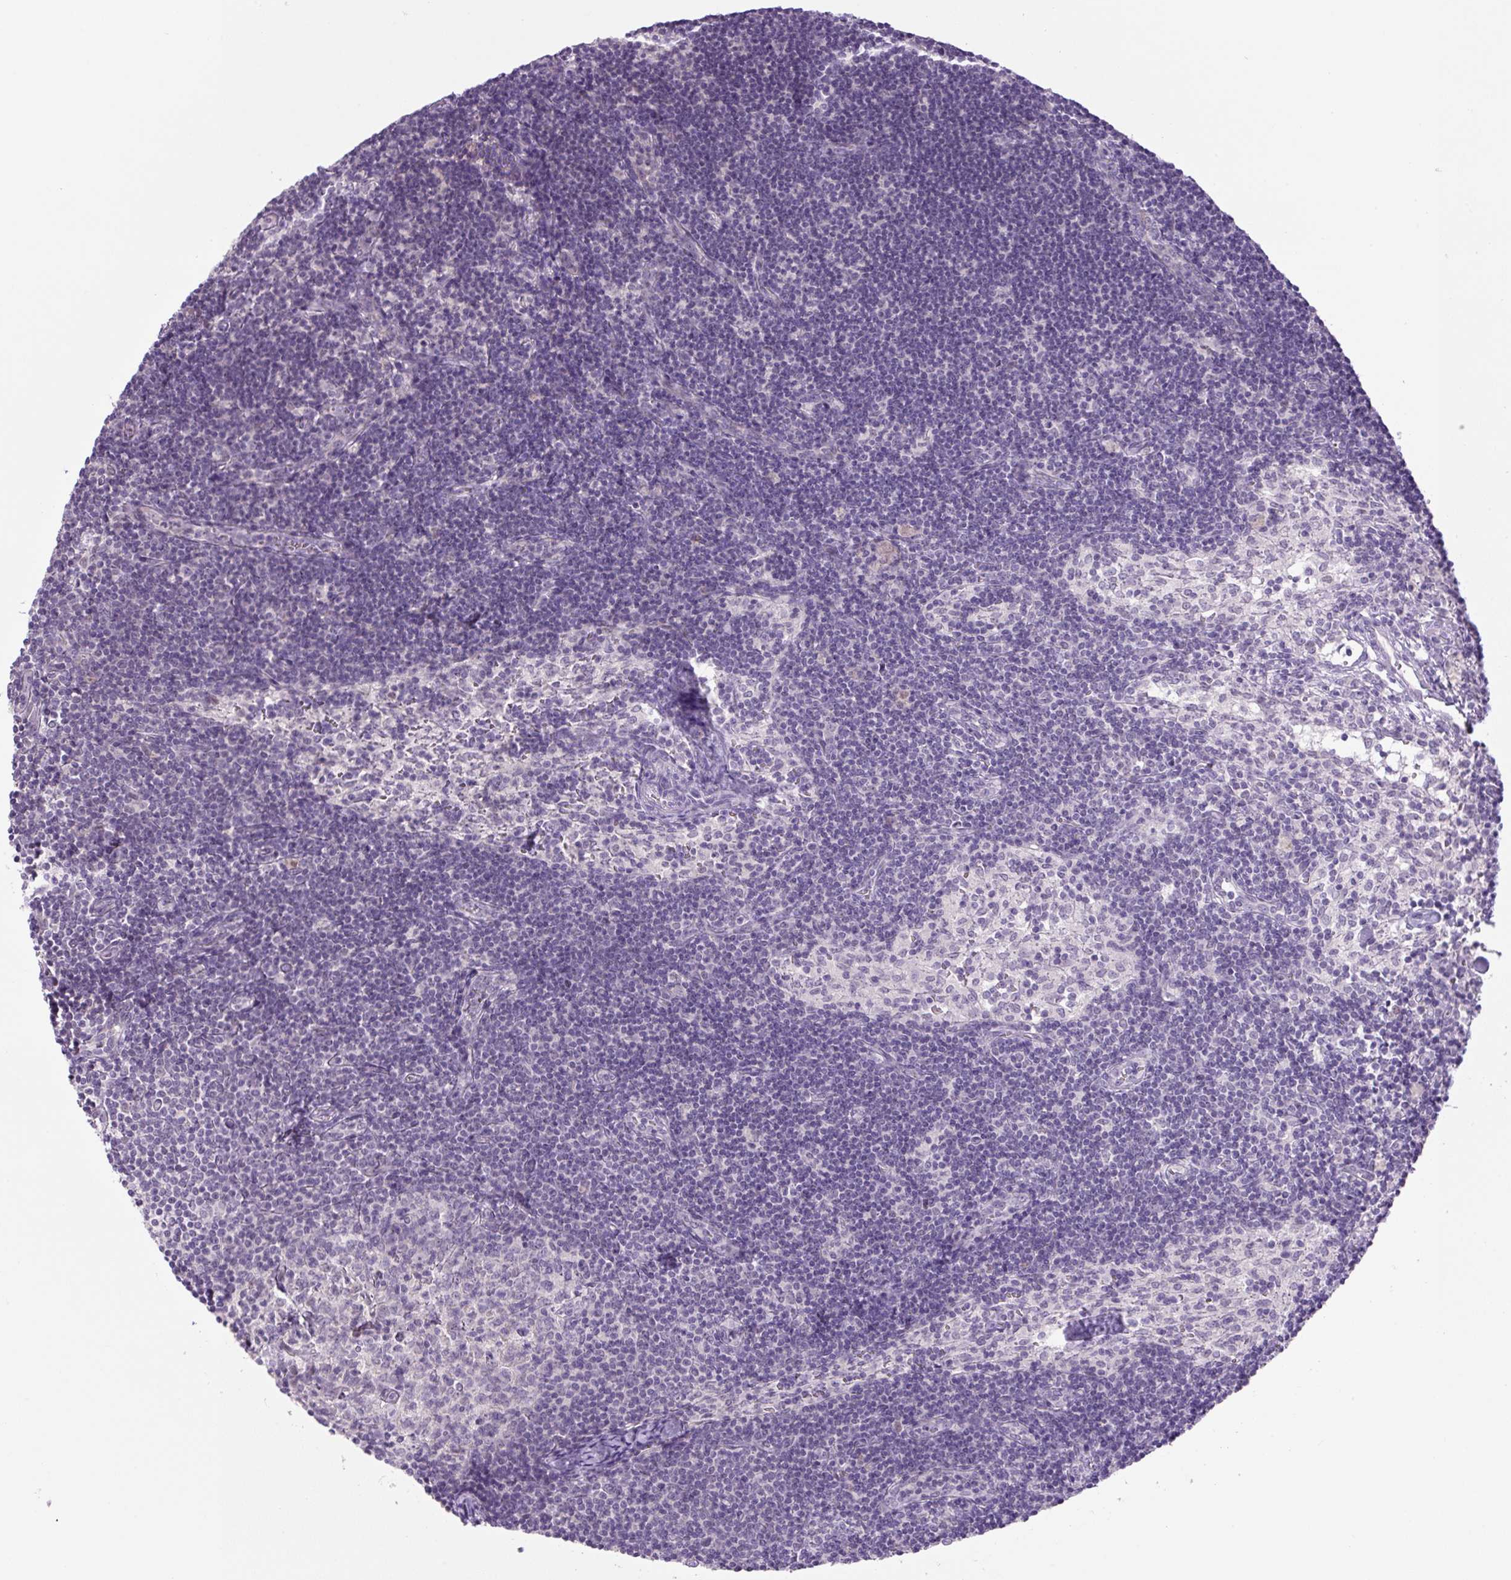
{"staining": {"intensity": "negative", "quantity": "none", "location": "none"}, "tissue": "lymph node", "cell_type": "Germinal center cells", "image_type": "normal", "snomed": [{"axis": "morphology", "description": "Normal tissue, NOS"}, {"axis": "topography", "description": "Lymph node"}], "caption": "This image is of unremarkable lymph node stained with immunohistochemistry (IHC) to label a protein in brown with the nuclei are counter-stained blue. There is no expression in germinal center cells. (IHC, brightfield microscopy, high magnification).", "gene": "RYBP", "patient": {"sex": "female", "age": 31}}